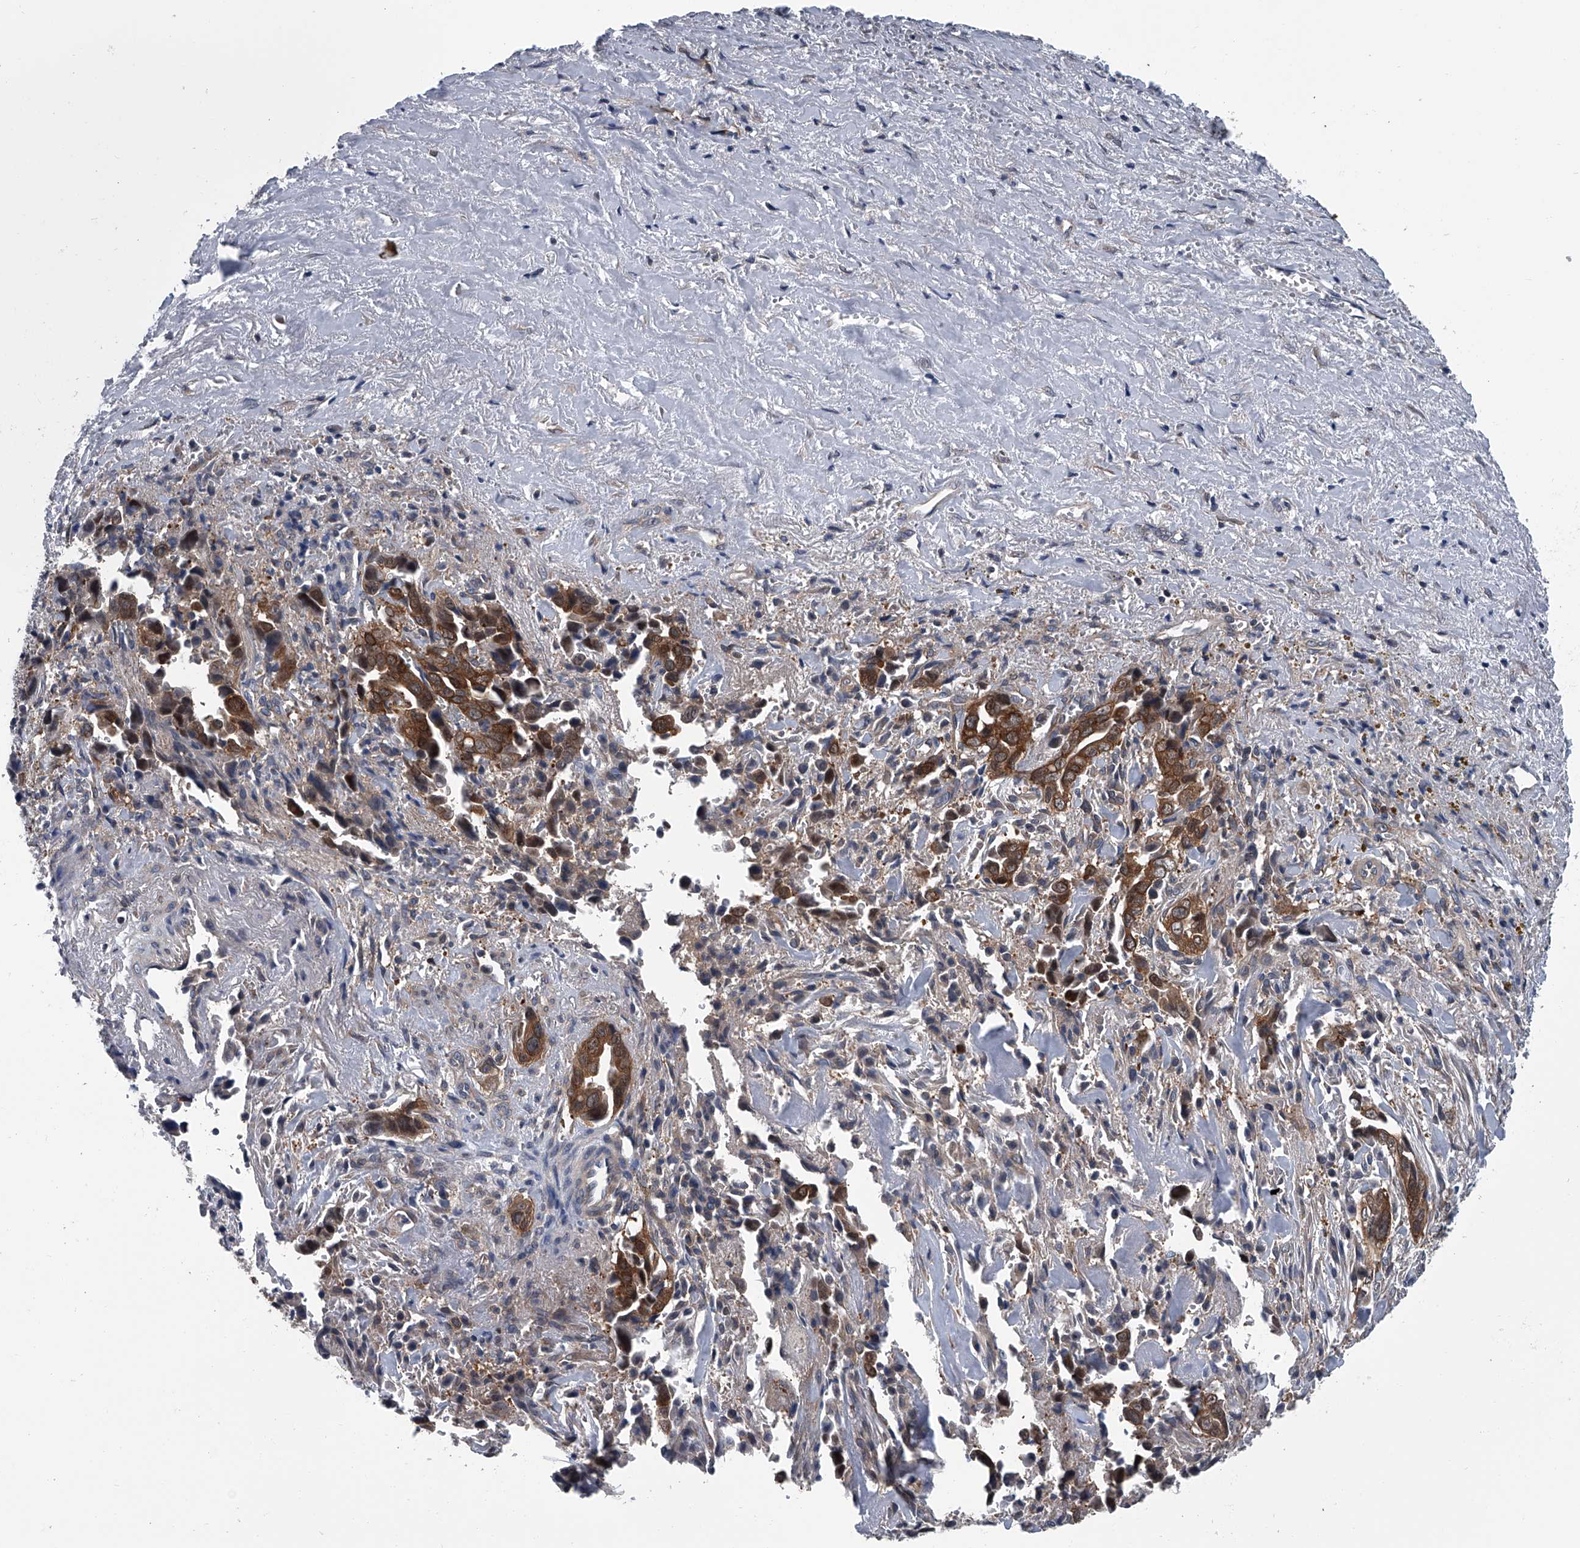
{"staining": {"intensity": "strong", "quantity": ">75%", "location": "cytoplasmic/membranous"}, "tissue": "liver cancer", "cell_type": "Tumor cells", "image_type": "cancer", "snomed": [{"axis": "morphology", "description": "Cholangiocarcinoma"}, {"axis": "topography", "description": "Liver"}], "caption": "Protein analysis of liver cancer (cholangiocarcinoma) tissue displays strong cytoplasmic/membranous staining in approximately >75% of tumor cells.", "gene": "PPP2R5D", "patient": {"sex": "female", "age": 79}}